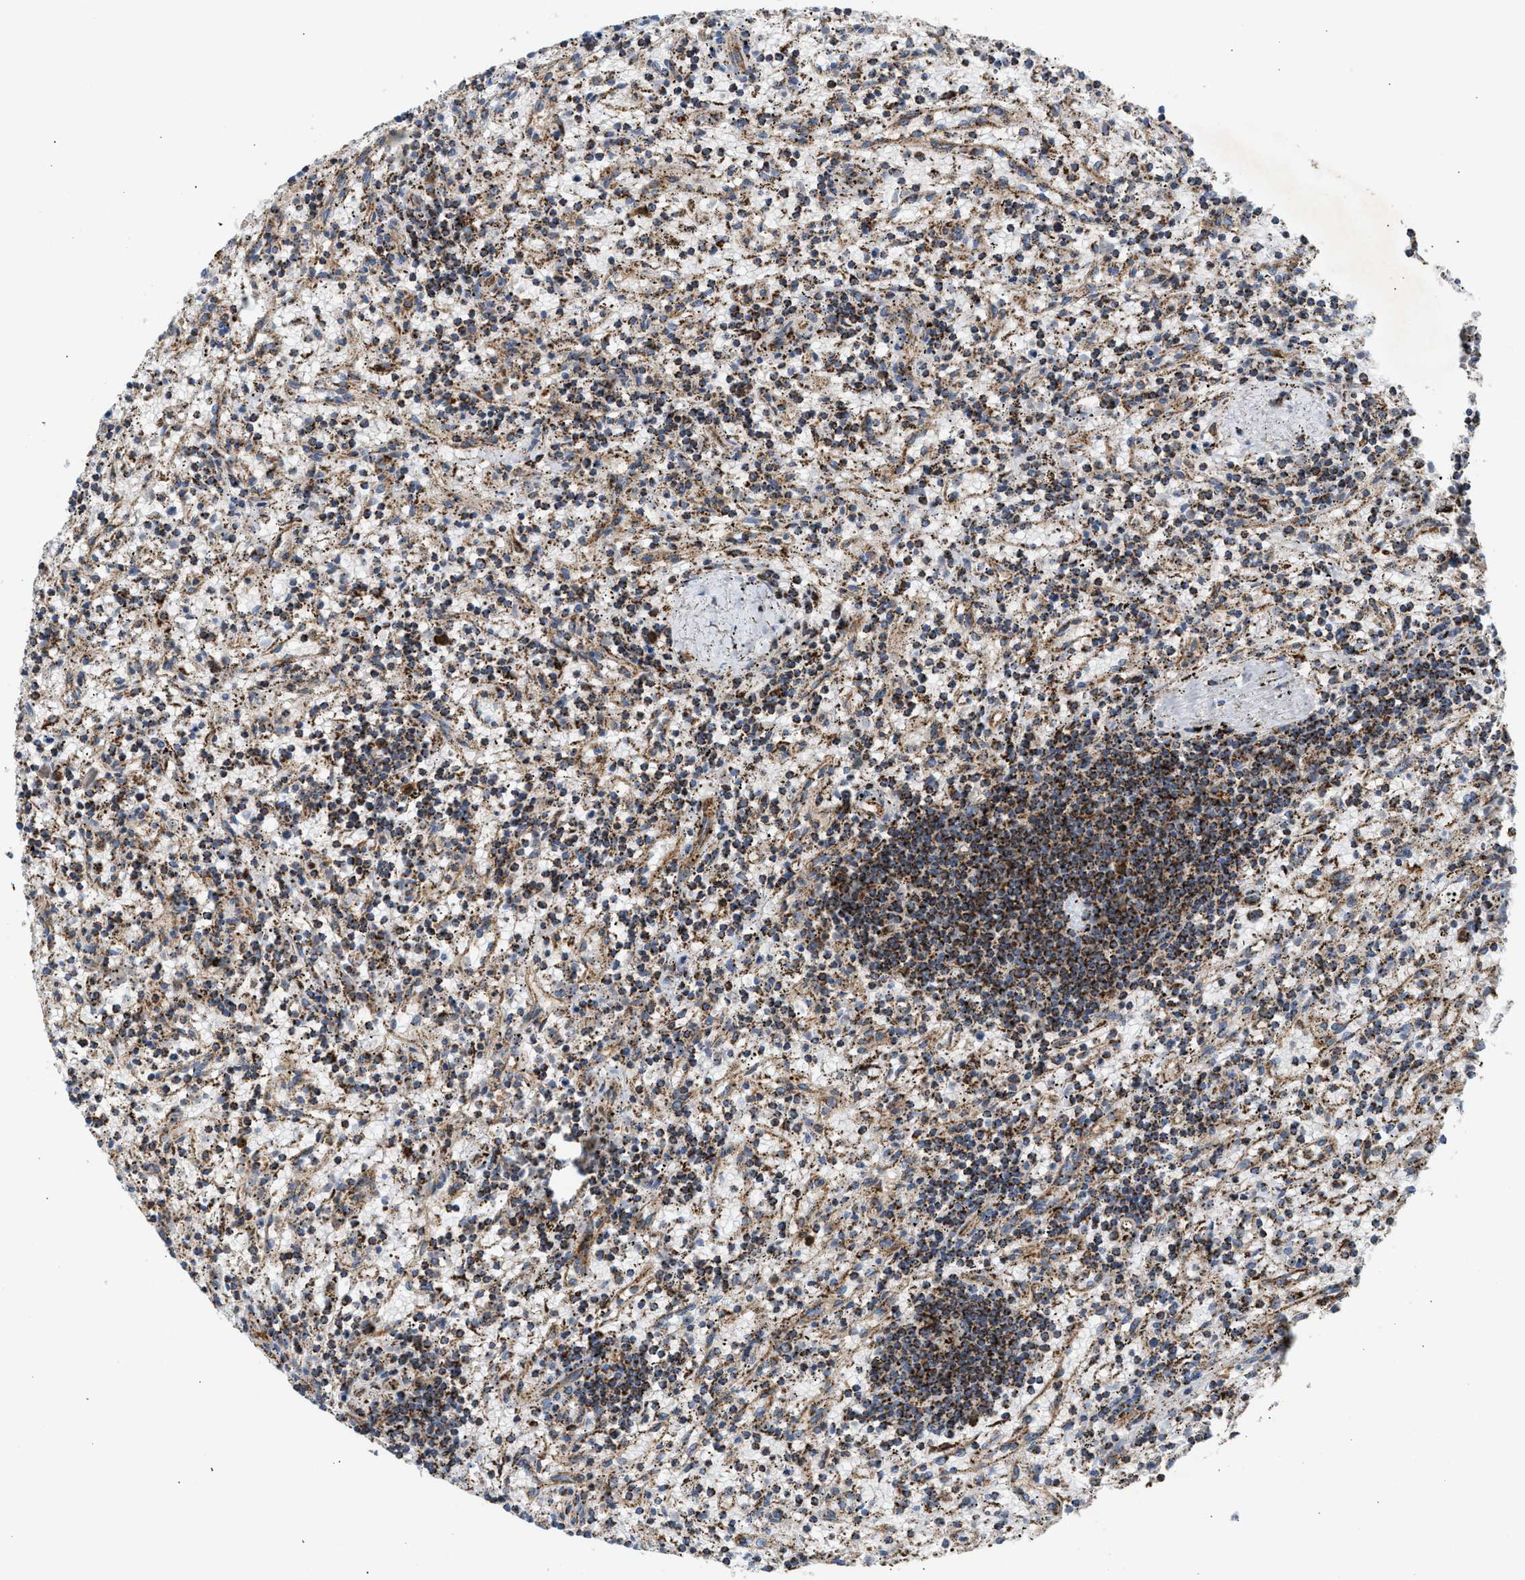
{"staining": {"intensity": "strong", "quantity": ">75%", "location": "cytoplasmic/membranous"}, "tissue": "lymphoma", "cell_type": "Tumor cells", "image_type": "cancer", "snomed": [{"axis": "morphology", "description": "Malignant lymphoma, non-Hodgkin's type, Low grade"}, {"axis": "topography", "description": "Spleen"}], "caption": "Protein expression analysis of malignant lymphoma, non-Hodgkin's type (low-grade) reveals strong cytoplasmic/membranous staining in approximately >75% of tumor cells.", "gene": "OGDH", "patient": {"sex": "male", "age": 76}}